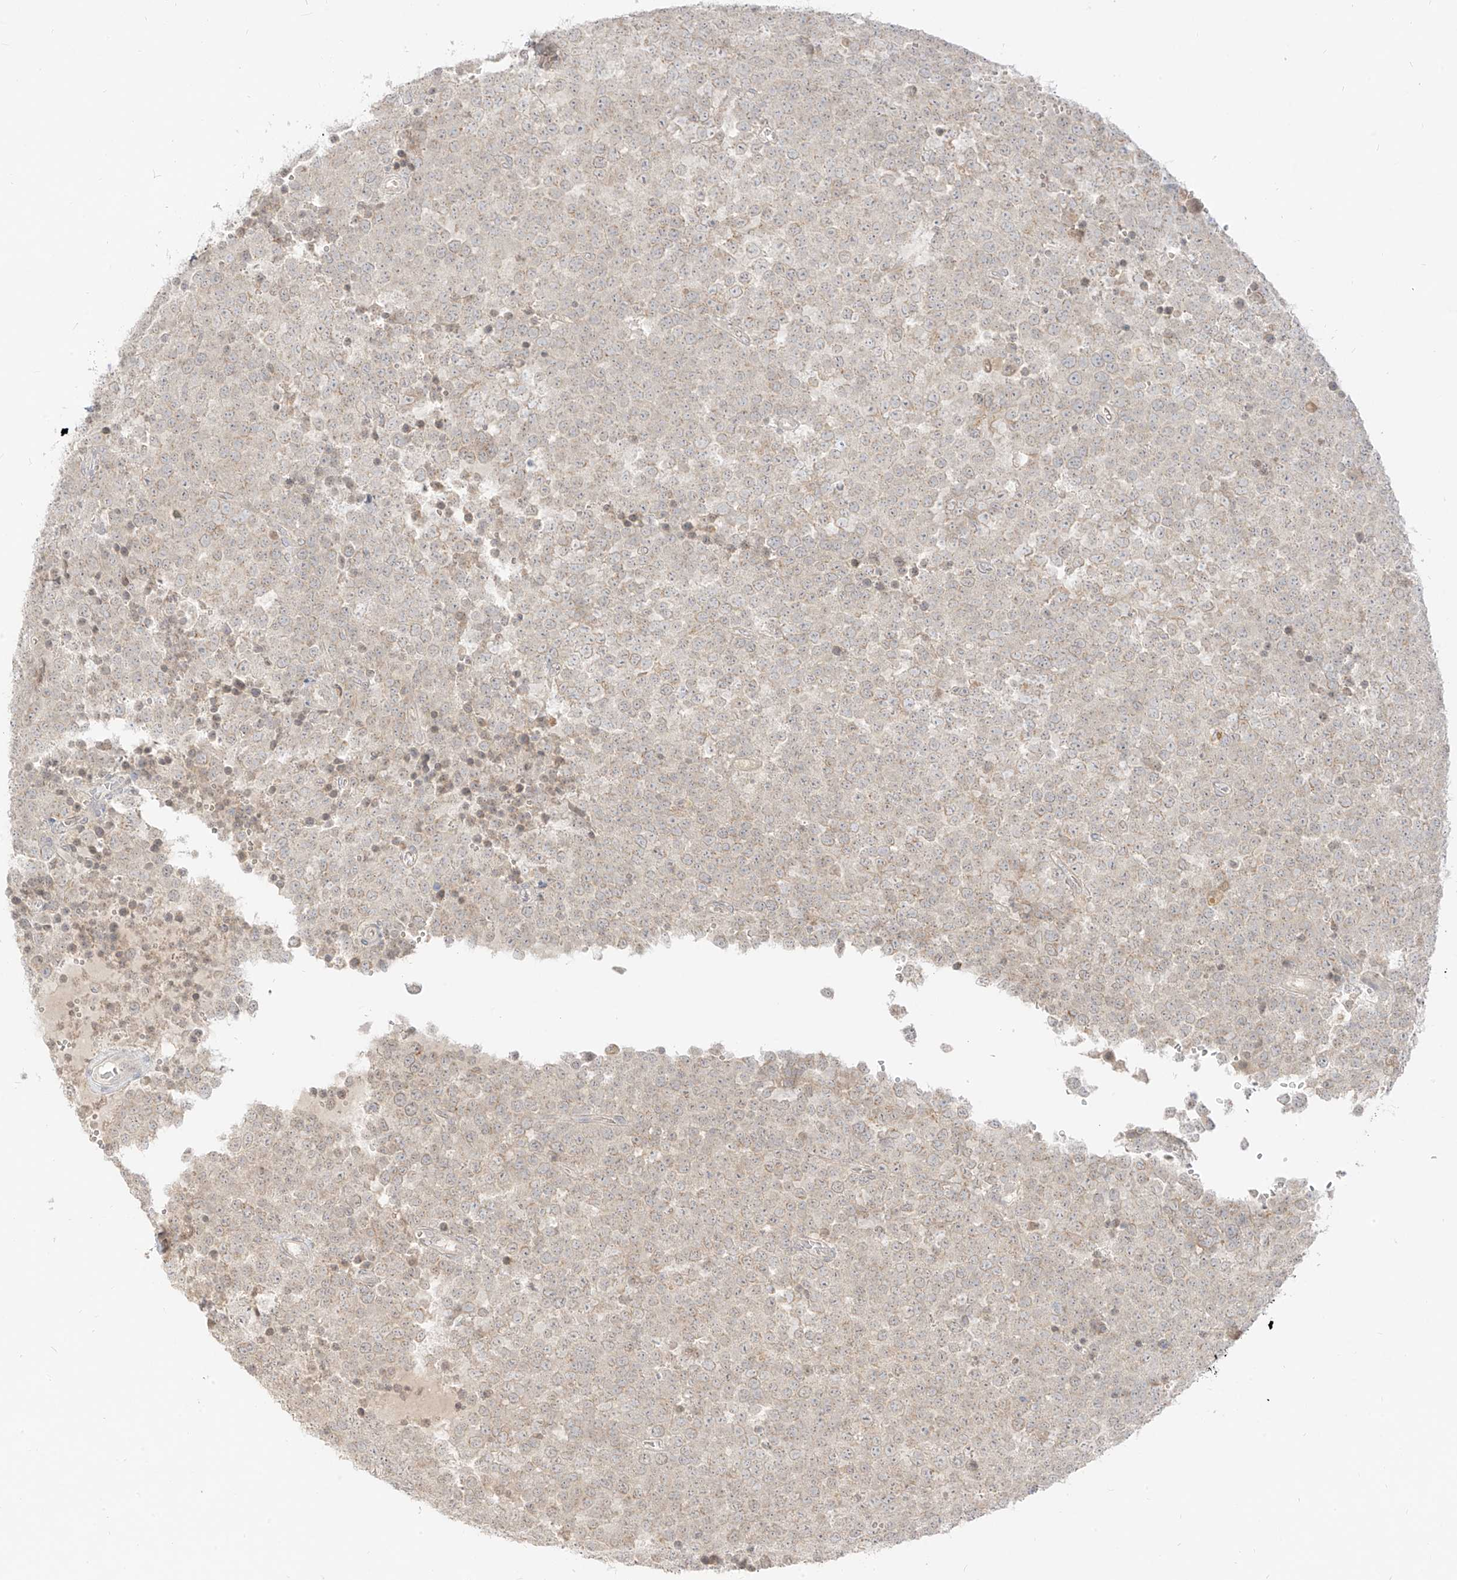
{"staining": {"intensity": "weak", "quantity": "<25%", "location": "cytoplasmic/membranous"}, "tissue": "testis cancer", "cell_type": "Tumor cells", "image_type": "cancer", "snomed": [{"axis": "morphology", "description": "Seminoma, NOS"}, {"axis": "topography", "description": "Testis"}], "caption": "This image is of testis cancer stained with immunohistochemistry (IHC) to label a protein in brown with the nuclei are counter-stained blue. There is no expression in tumor cells.", "gene": "LIPT1", "patient": {"sex": "male", "age": 71}}